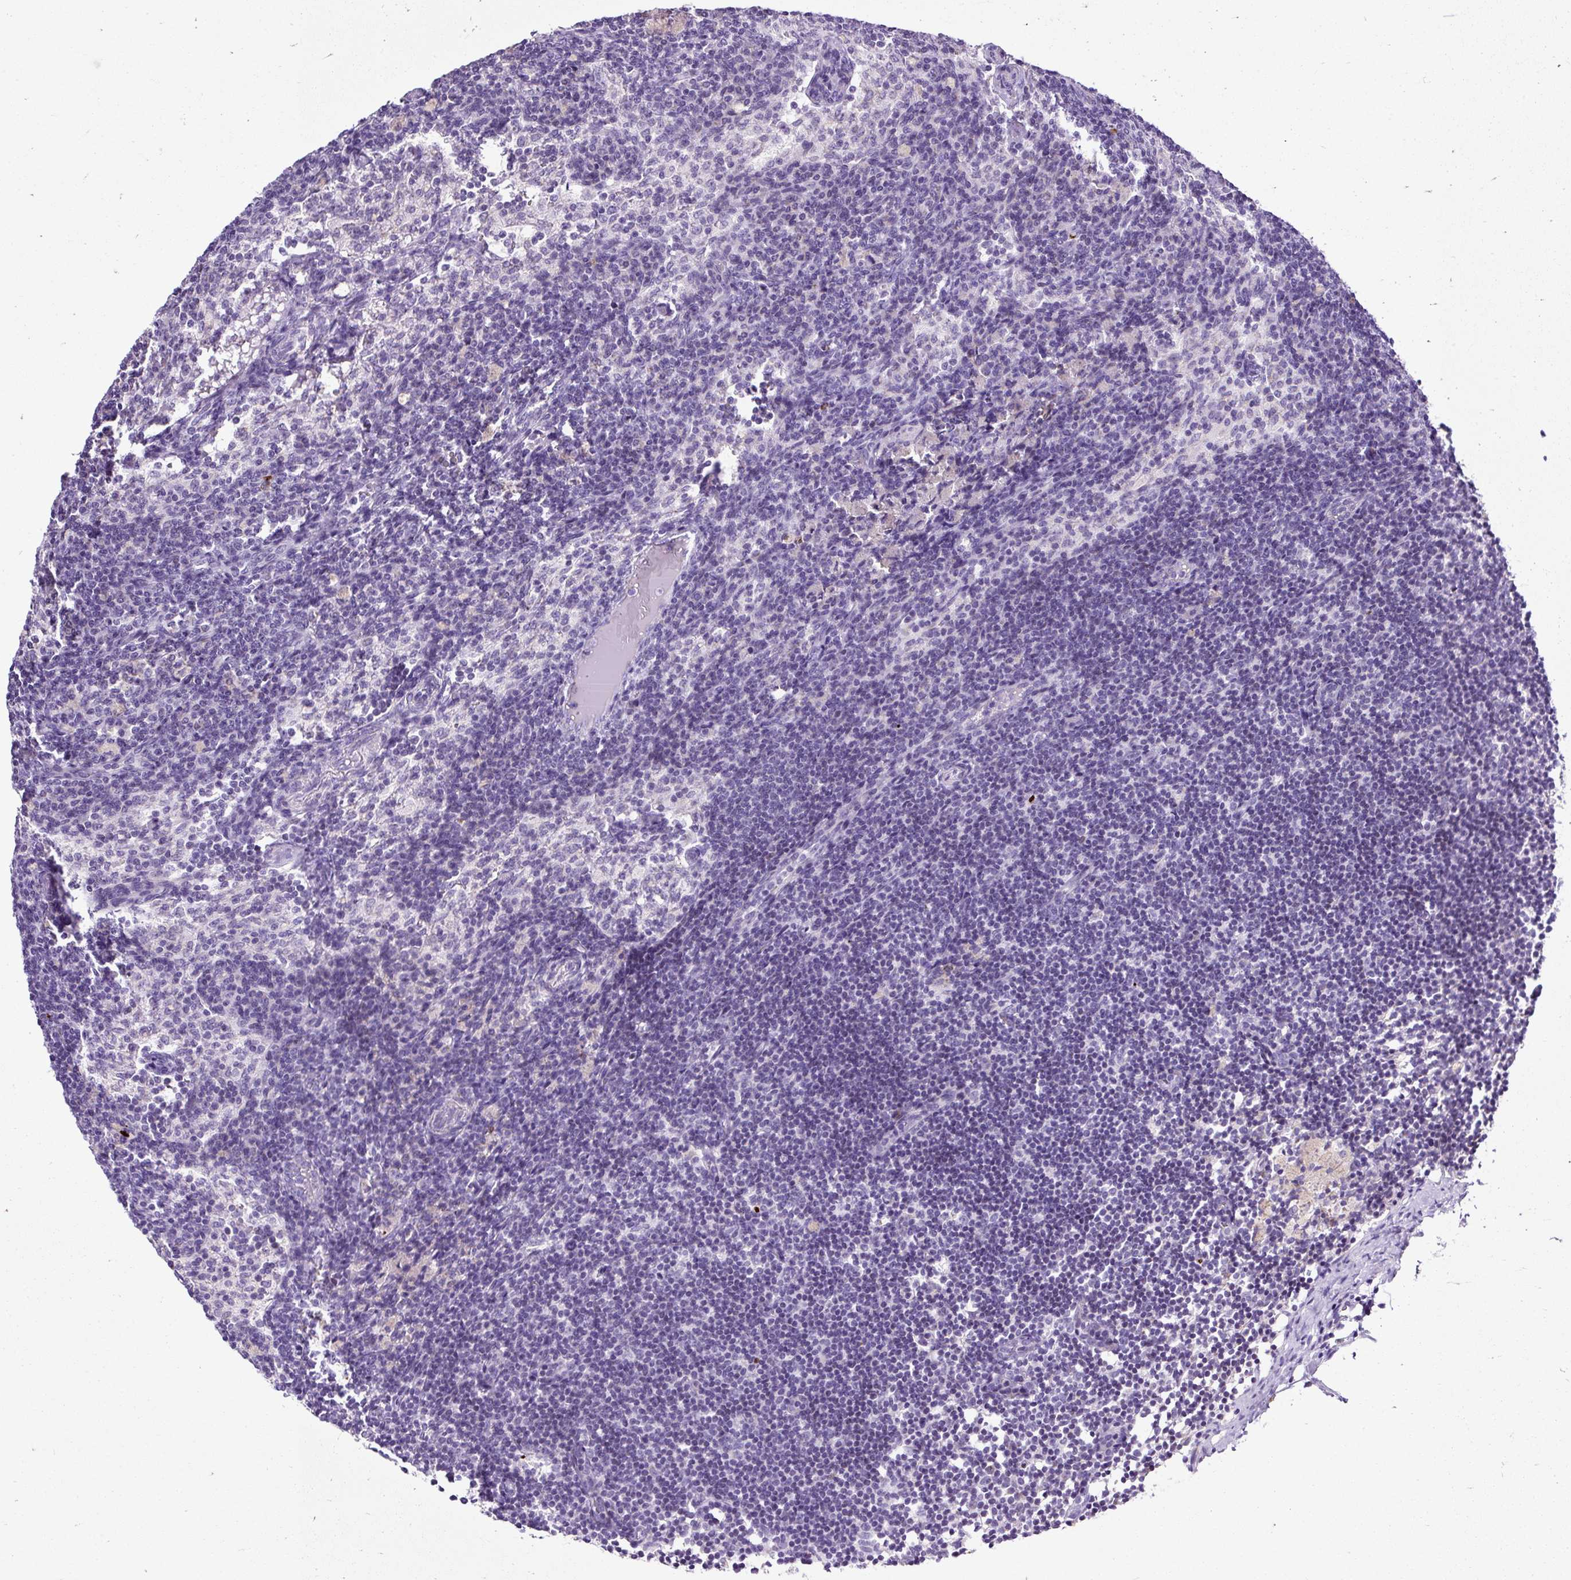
{"staining": {"intensity": "negative", "quantity": "none", "location": "none"}, "tissue": "lymph node", "cell_type": "Non-germinal center cells", "image_type": "normal", "snomed": [{"axis": "morphology", "description": "Normal tissue, NOS"}, {"axis": "topography", "description": "Lymph node"}], "caption": "Human lymph node stained for a protein using immunohistochemistry (IHC) exhibits no staining in non-germinal center cells.", "gene": "FMC1", "patient": {"sex": "male", "age": 49}}